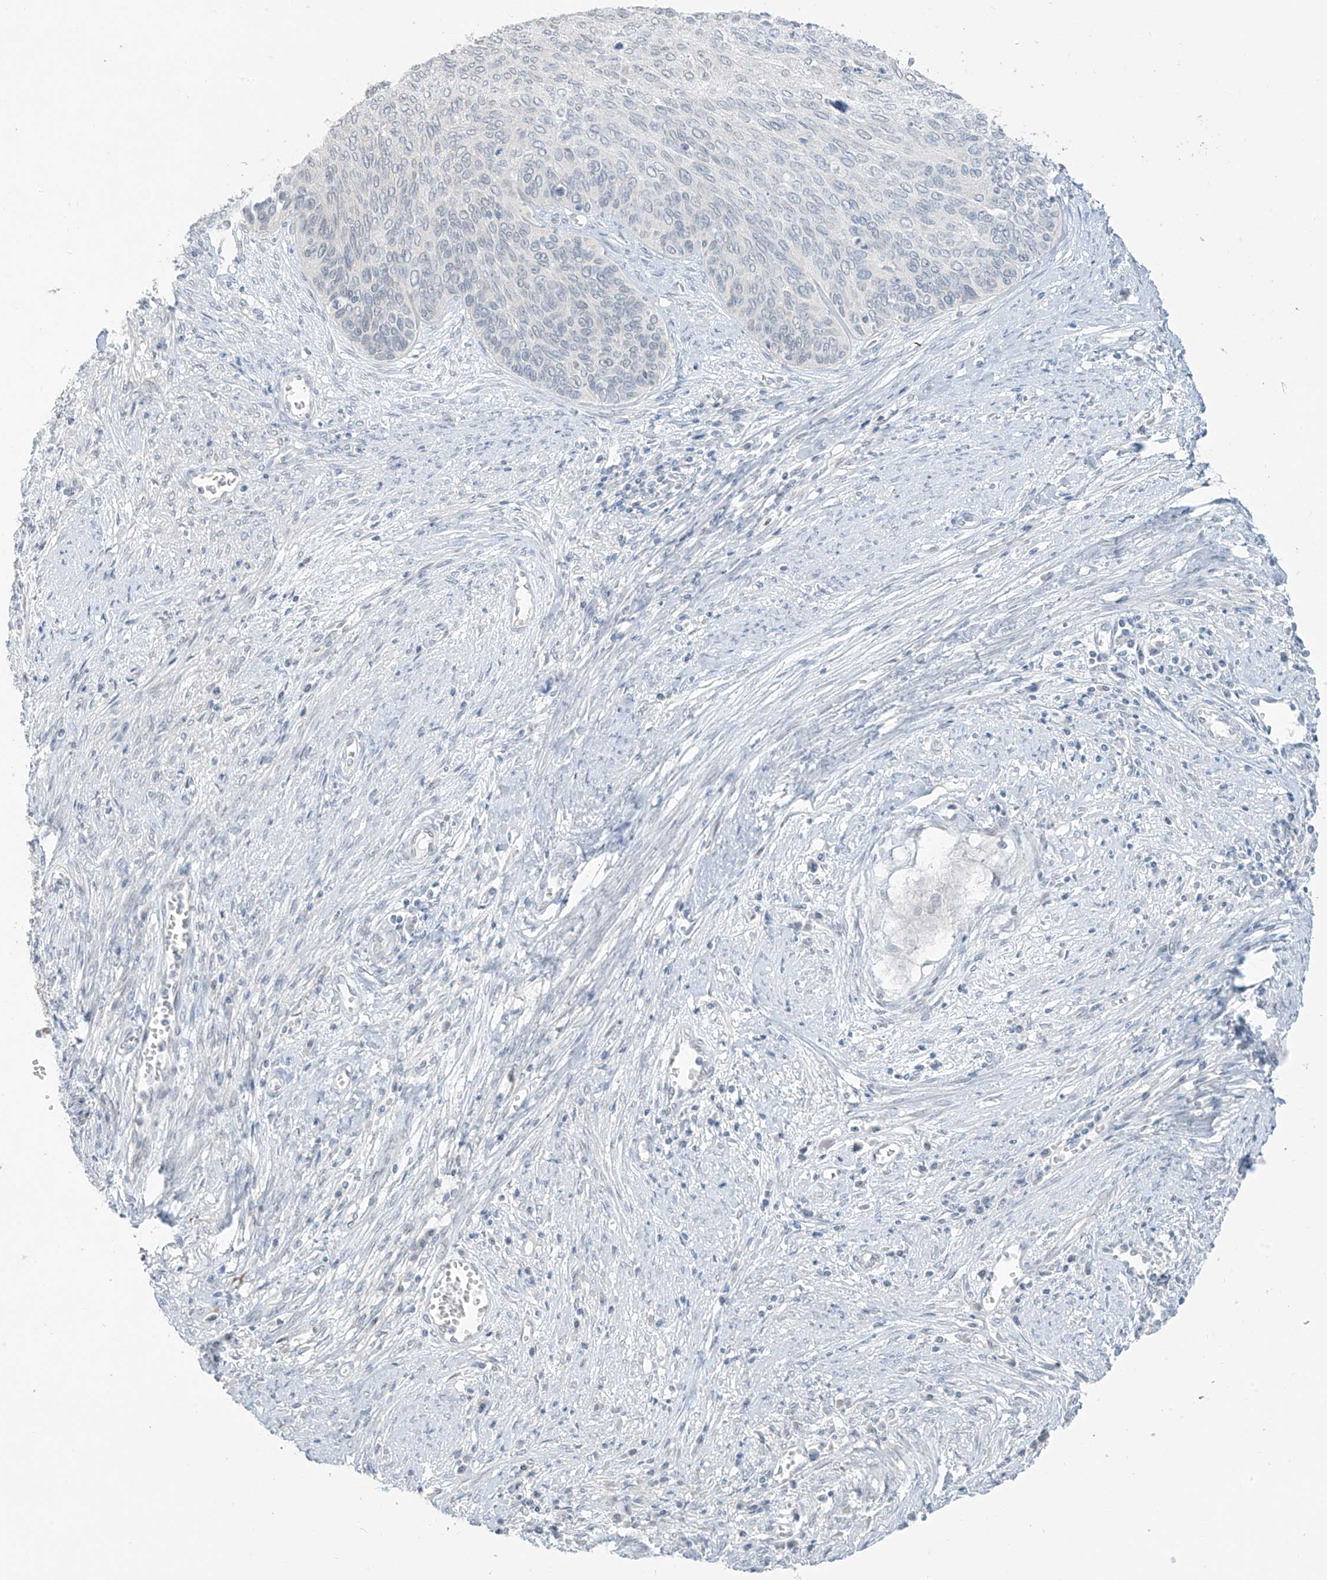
{"staining": {"intensity": "negative", "quantity": "none", "location": "none"}, "tissue": "cervical cancer", "cell_type": "Tumor cells", "image_type": "cancer", "snomed": [{"axis": "morphology", "description": "Squamous cell carcinoma, NOS"}, {"axis": "topography", "description": "Cervix"}], "caption": "This micrograph is of cervical cancer (squamous cell carcinoma) stained with immunohistochemistry to label a protein in brown with the nuclei are counter-stained blue. There is no expression in tumor cells.", "gene": "PRDM6", "patient": {"sex": "female", "age": 55}}